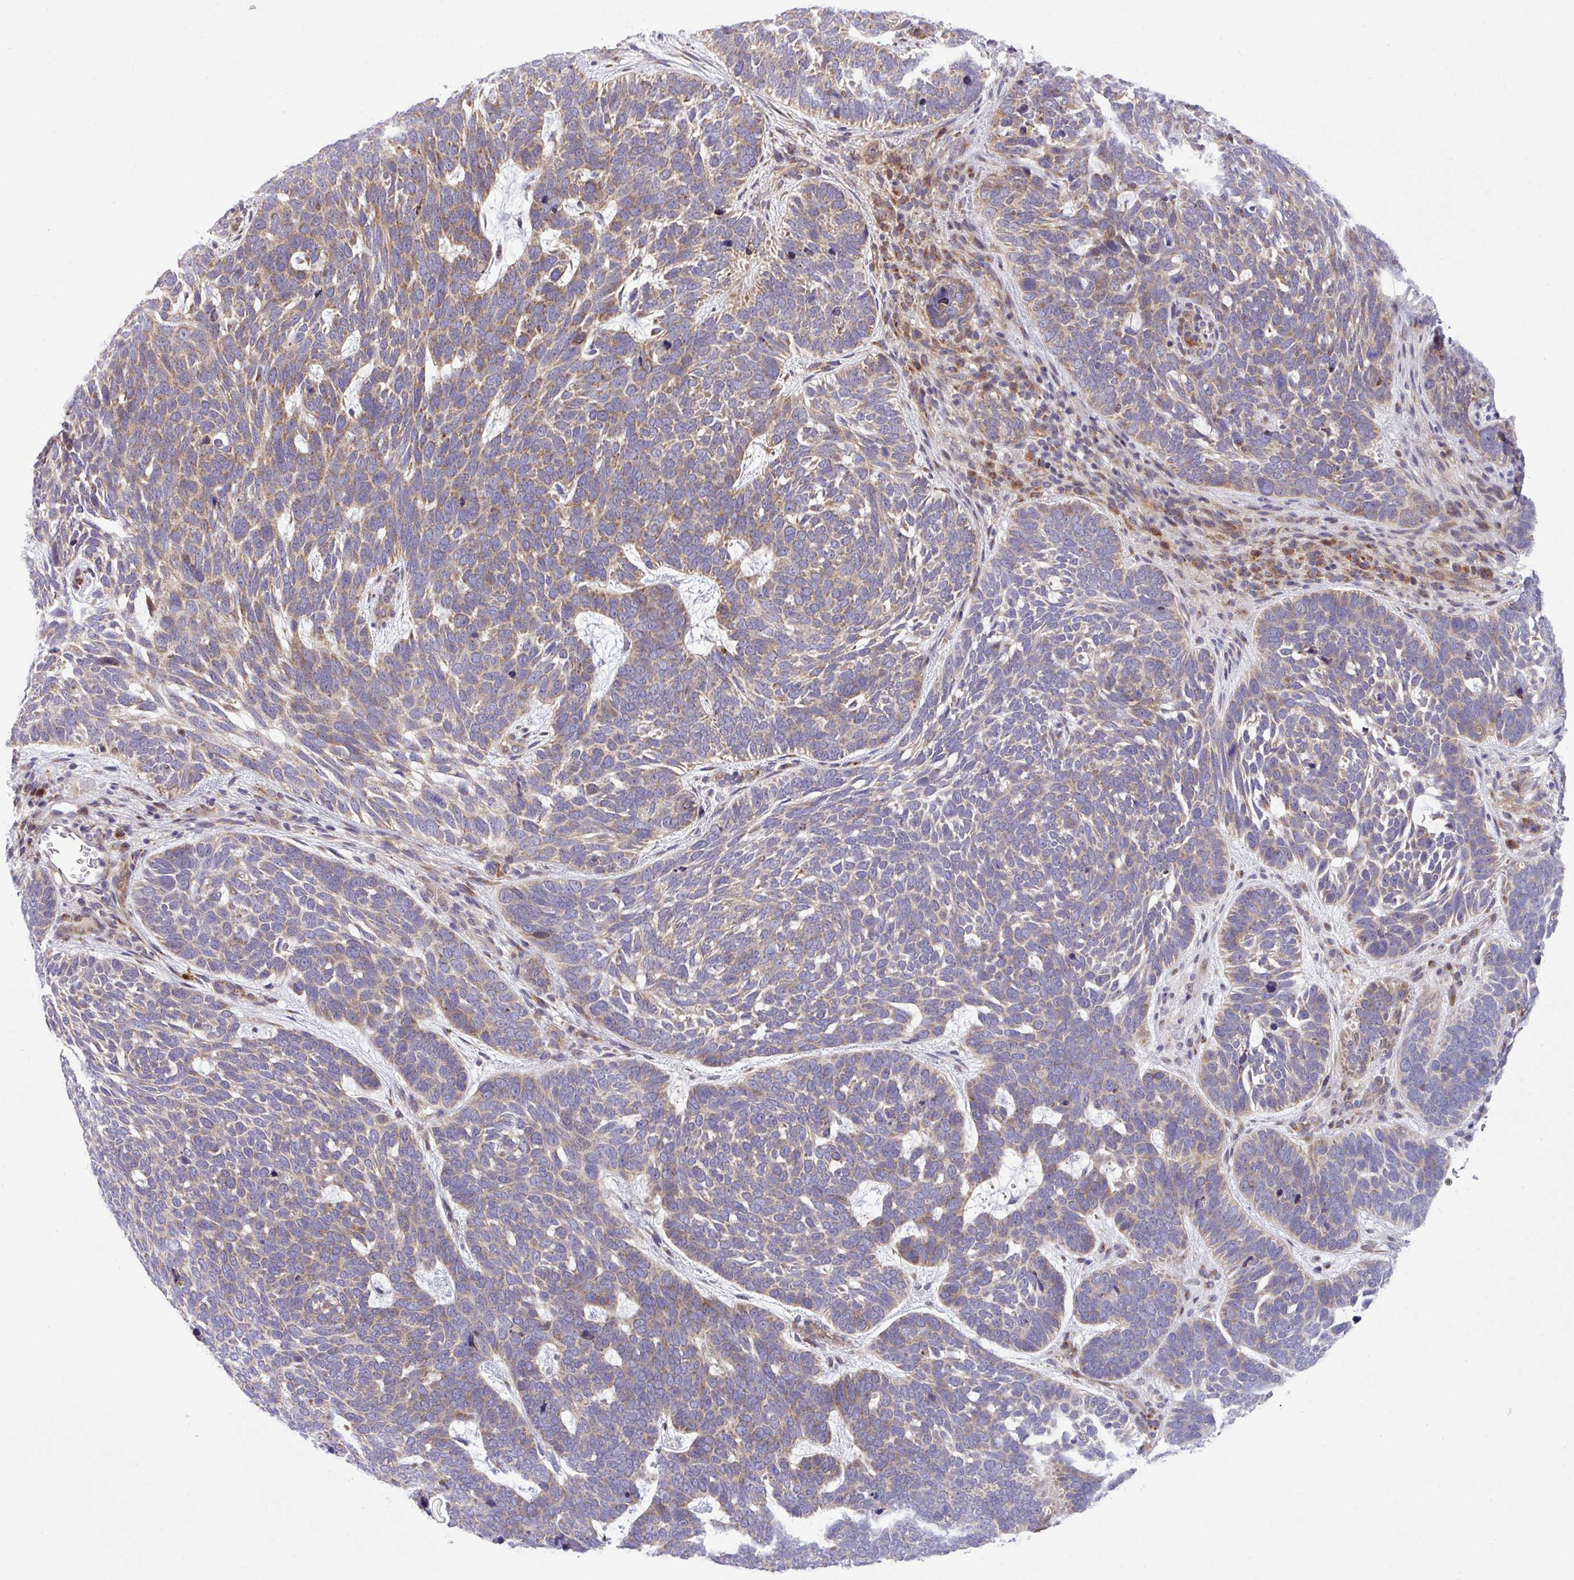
{"staining": {"intensity": "moderate", "quantity": "25%-75%", "location": "cytoplasmic/membranous"}, "tissue": "skin cancer", "cell_type": "Tumor cells", "image_type": "cancer", "snomed": [{"axis": "morphology", "description": "Basal cell carcinoma"}, {"axis": "topography", "description": "Skin"}], "caption": "Protein staining of skin cancer tissue displays moderate cytoplasmic/membranous staining in about 25%-75% of tumor cells.", "gene": "B3GNT9", "patient": {"sex": "female", "age": 85}}